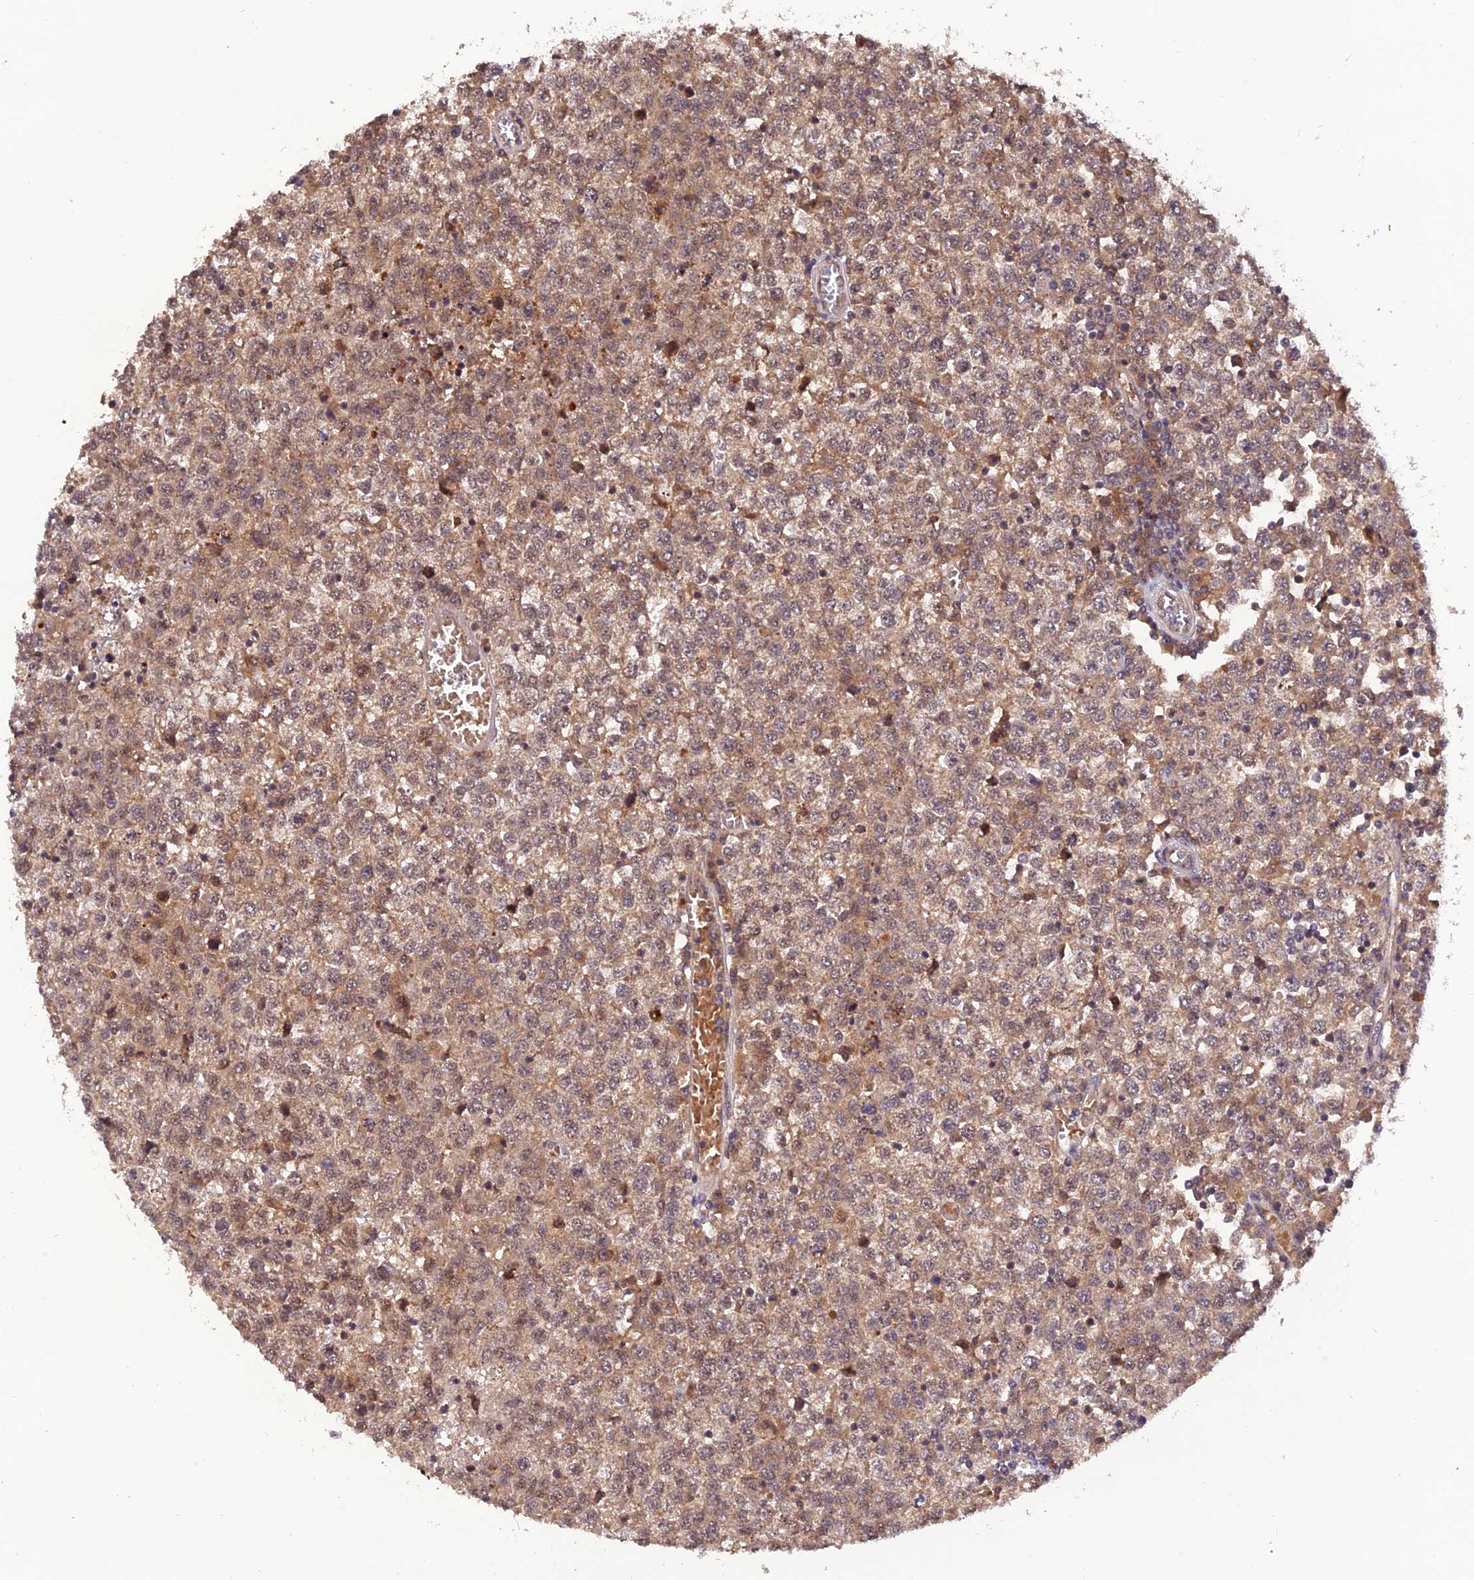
{"staining": {"intensity": "moderate", "quantity": ">75%", "location": "cytoplasmic/membranous,nuclear"}, "tissue": "testis cancer", "cell_type": "Tumor cells", "image_type": "cancer", "snomed": [{"axis": "morphology", "description": "Seminoma, NOS"}, {"axis": "topography", "description": "Testis"}], "caption": "Seminoma (testis) was stained to show a protein in brown. There is medium levels of moderate cytoplasmic/membranous and nuclear staining in approximately >75% of tumor cells.", "gene": "REV1", "patient": {"sex": "male", "age": 65}}